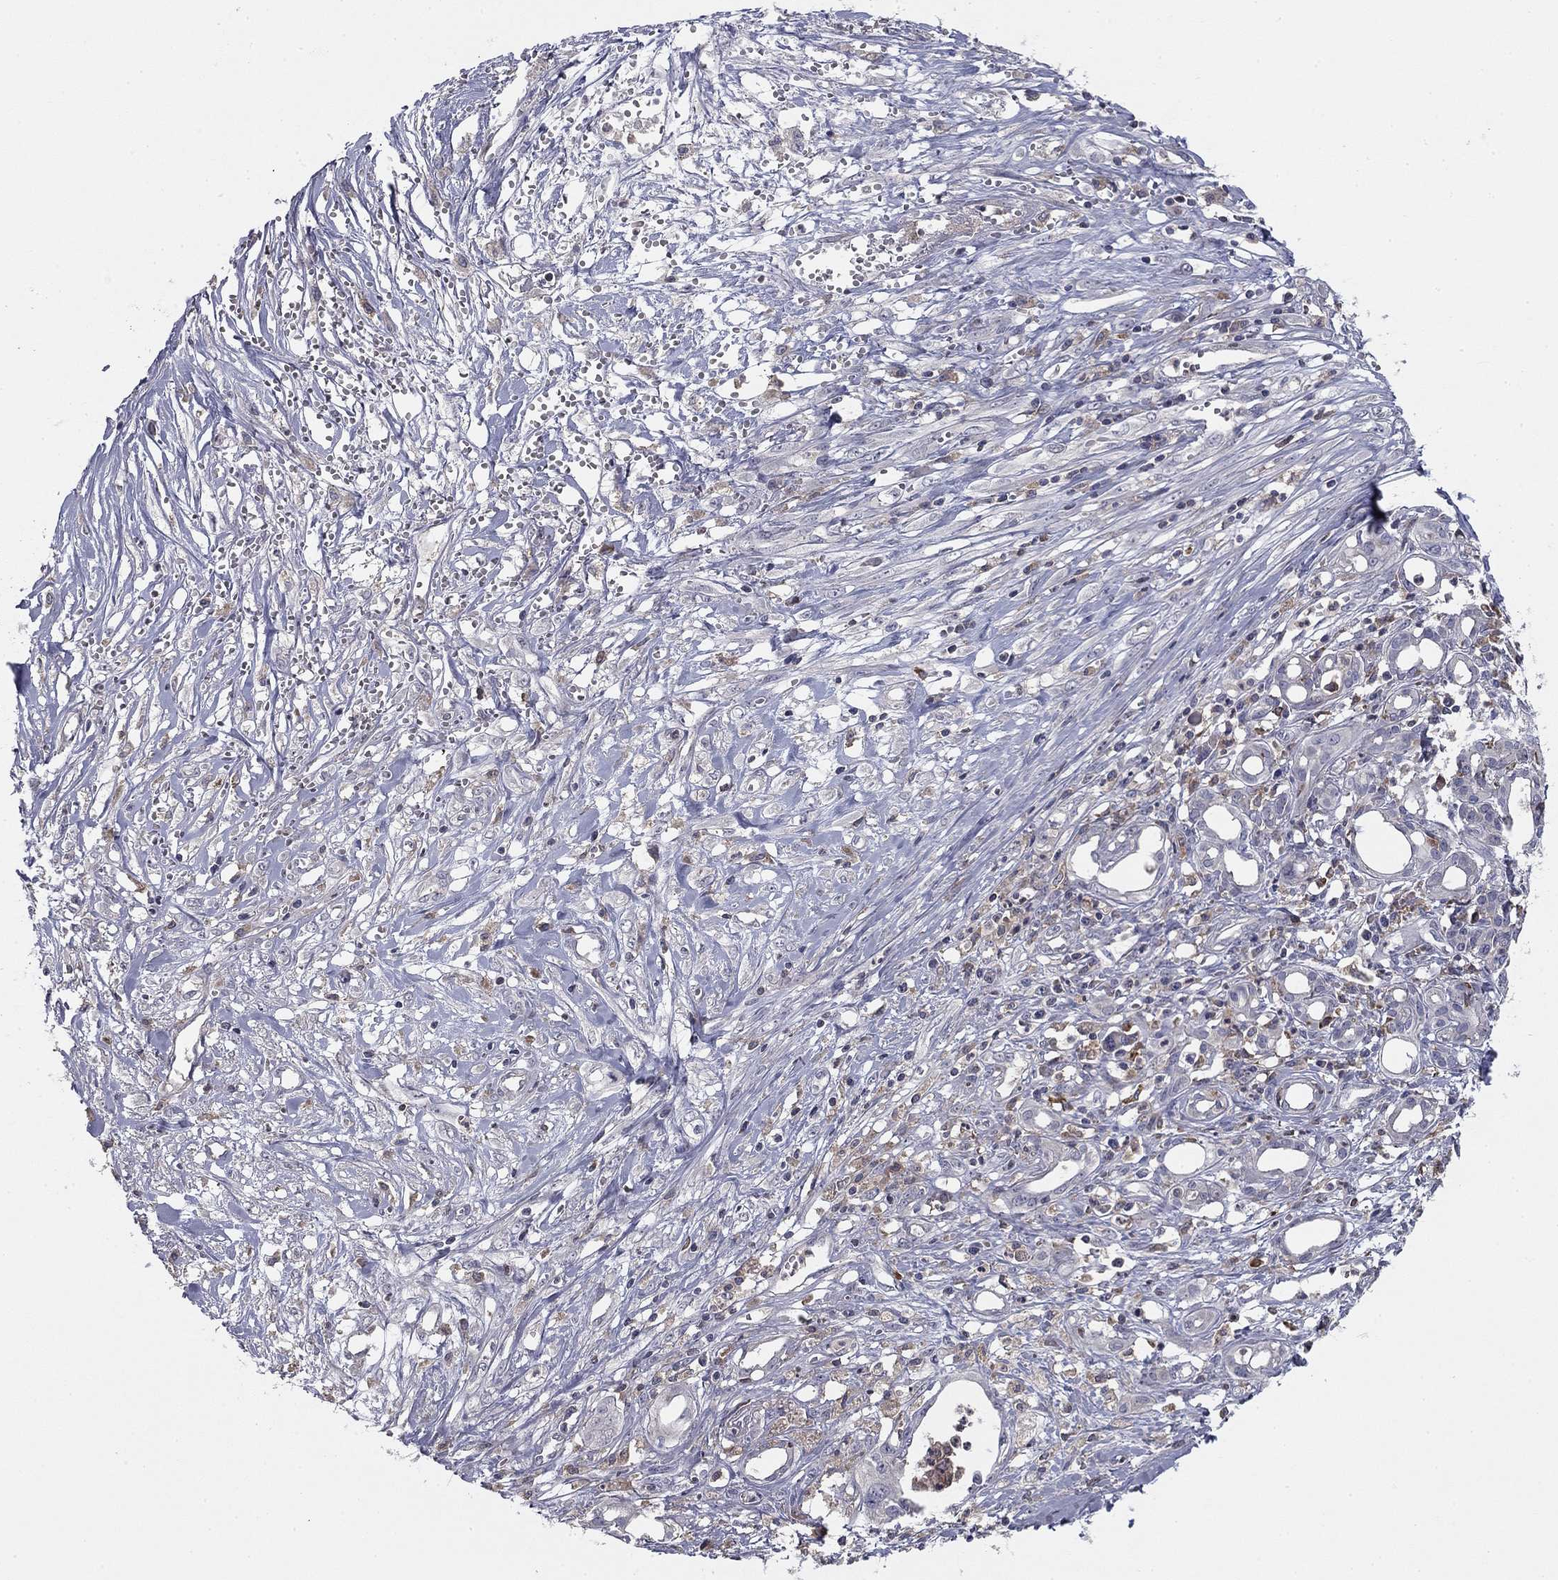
{"staining": {"intensity": "negative", "quantity": "none", "location": "none"}, "tissue": "pancreatic cancer", "cell_type": "Tumor cells", "image_type": "cancer", "snomed": [{"axis": "morphology", "description": "Adenocarcinoma, NOS"}, {"axis": "topography", "description": "Pancreas"}], "caption": "Human adenocarcinoma (pancreatic) stained for a protein using immunohistochemistry (IHC) reveals no expression in tumor cells.", "gene": "PLCB2", "patient": {"sex": "male", "age": 71}}